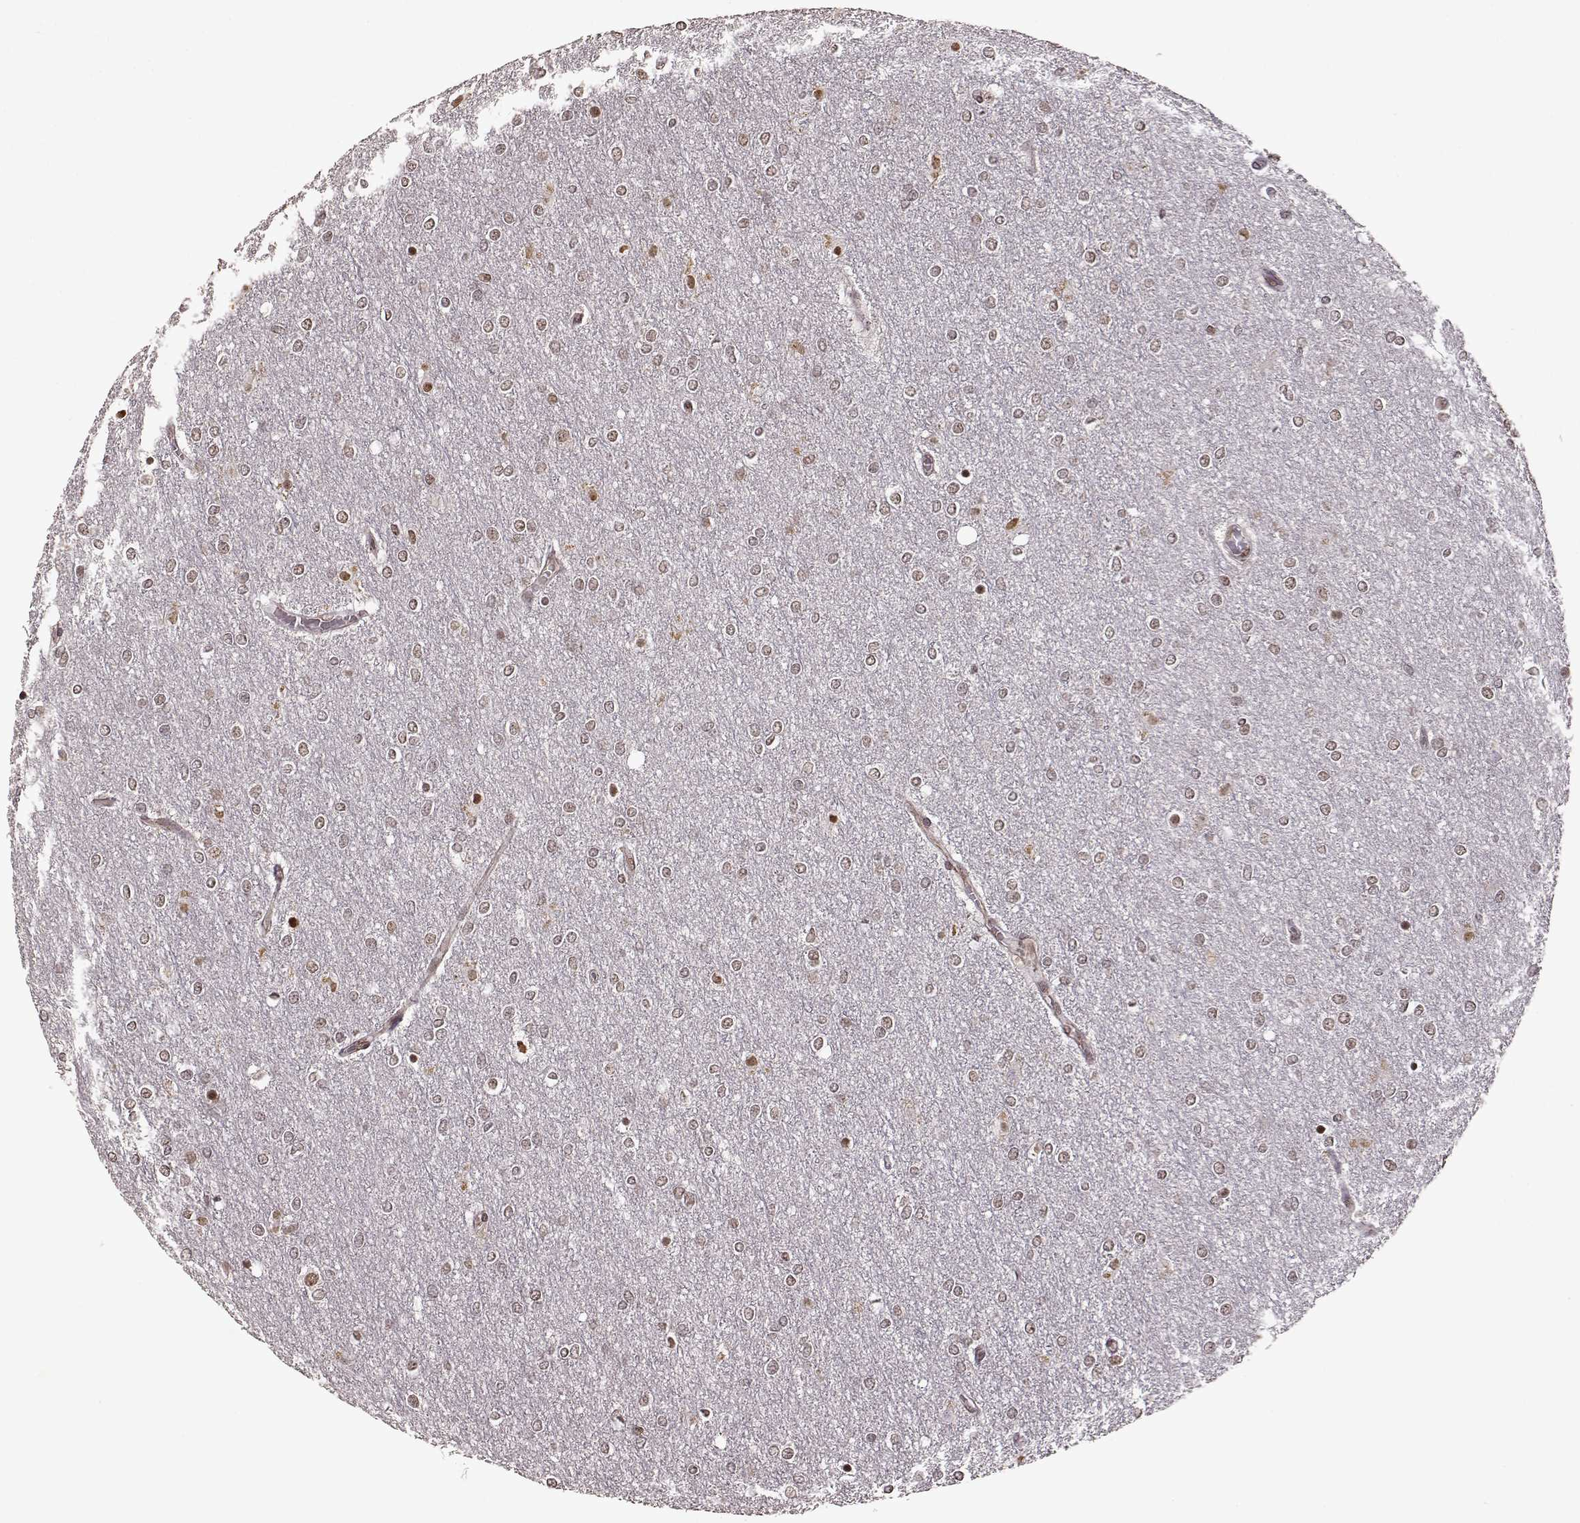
{"staining": {"intensity": "weak", "quantity": "<25%", "location": "nuclear"}, "tissue": "glioma", "cell_type": "Tumor cells", "image_type": "cancer", "snomed": [{"axis": "morphology", "description": "Glioma, malignant, High grade"}, {"axis": "topography", "description": "Brain"}], "caption": "This is a image of immunohistochemistry (IHC) staining of glioma, which shows no positivity in tumor cells.", "gene": "RRAGD", "patient": {"sex": "female", "age": 61}}